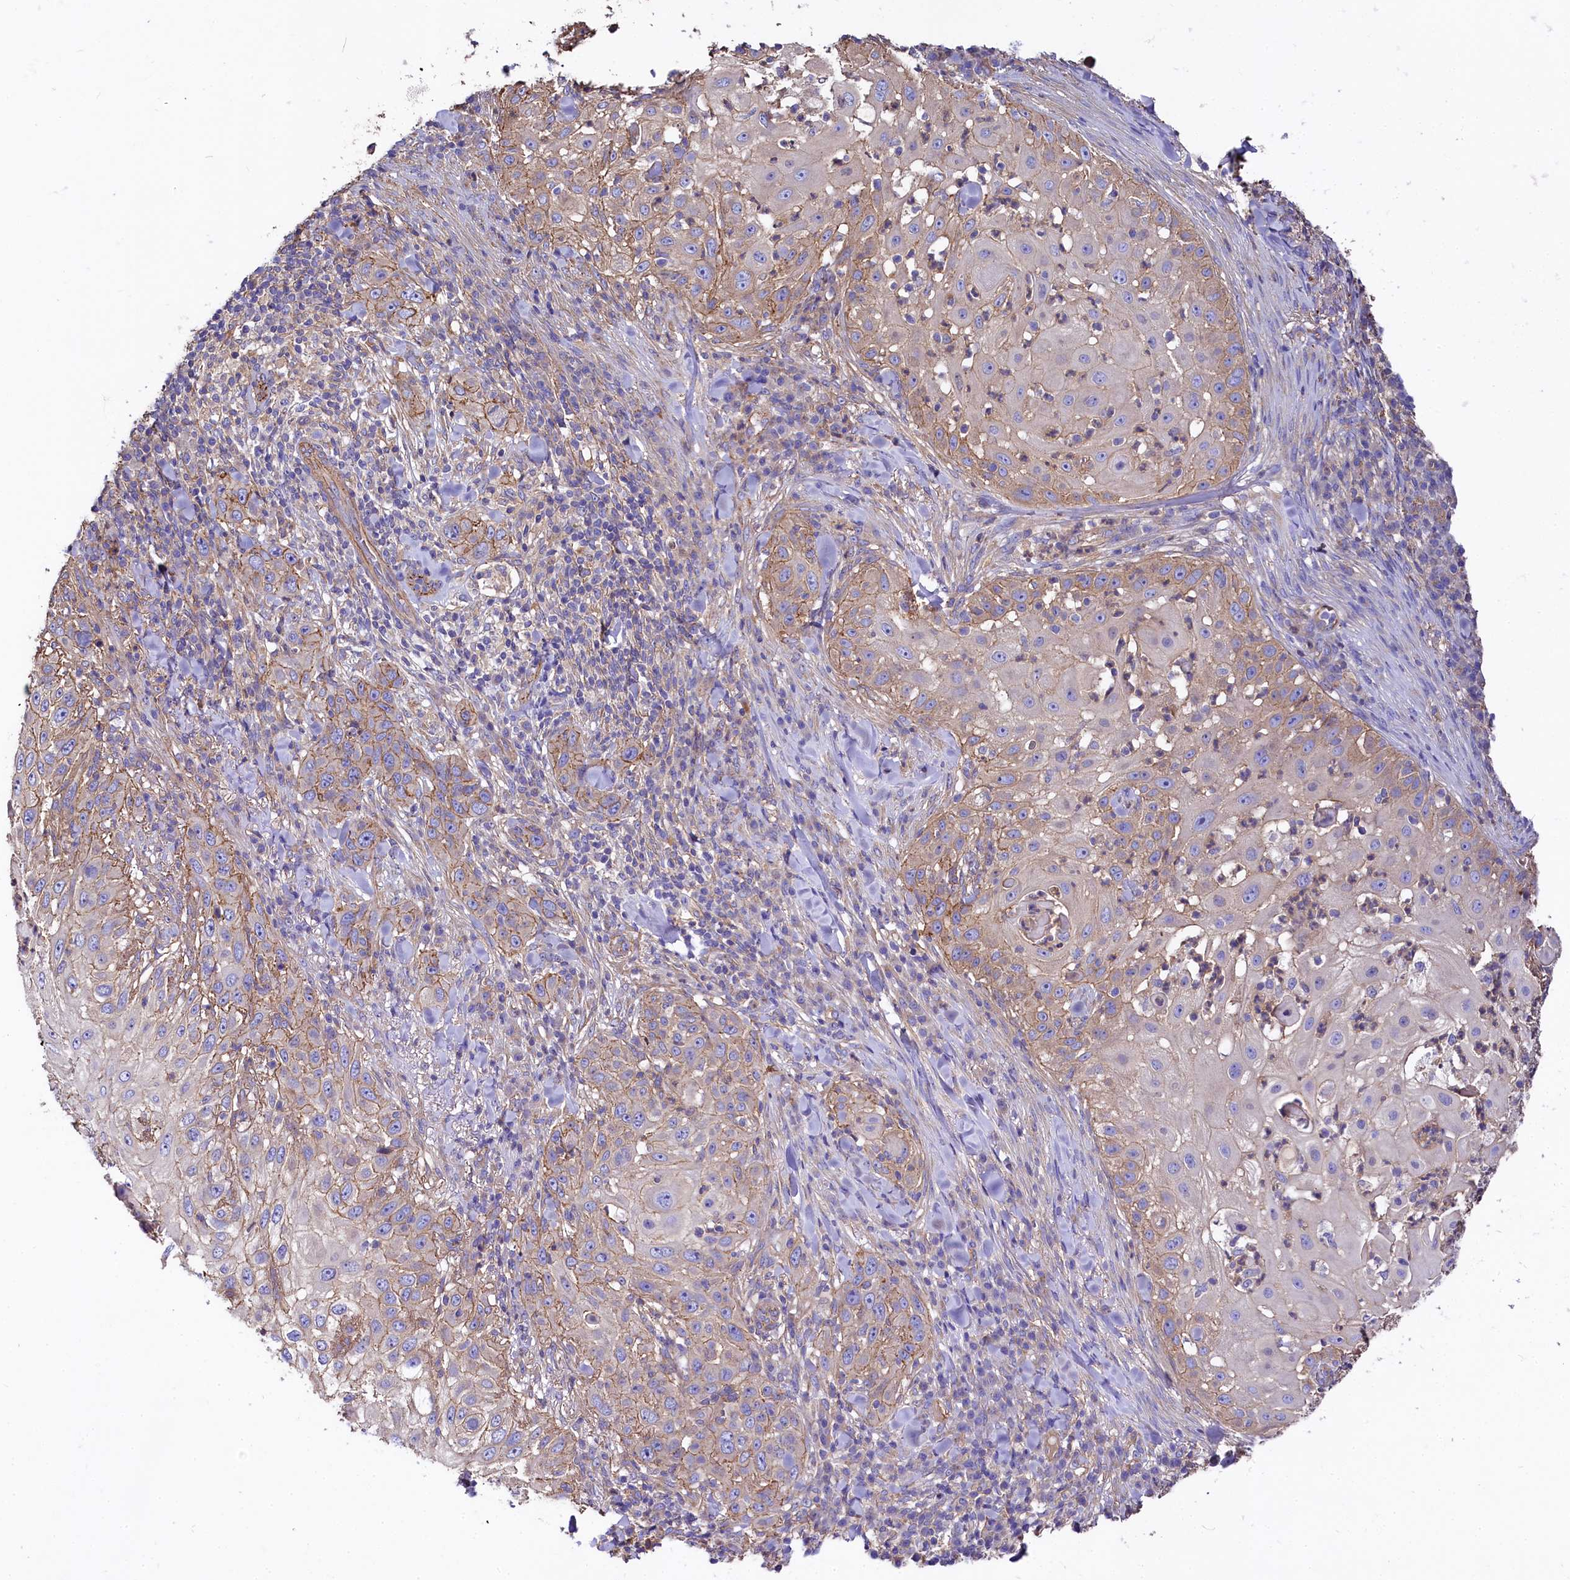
{"staining": {"intensity": "weak", "quantity": "25%-75%", "location": "cytoplasmic/membranous"}, "tissue": "skin cancer", "cell_type": "Tumor cells", "image_type": "cancer", "snomed": [{"axis": "morphology", "description": "Squamous cell carcinoma, NOS"}, {"axis": "topography", "description": "Skin"}], "caption": "The photomicrograph displays a brown stain indicating the presence of a protein in the cytoplasmic/membranous of tumor cells in skin cancer. (DAB IHC, brown staining for protein, blue staining for nuclei).", "gene": "FCHSD2", "patient": {"sex": "female", "age": 44}}